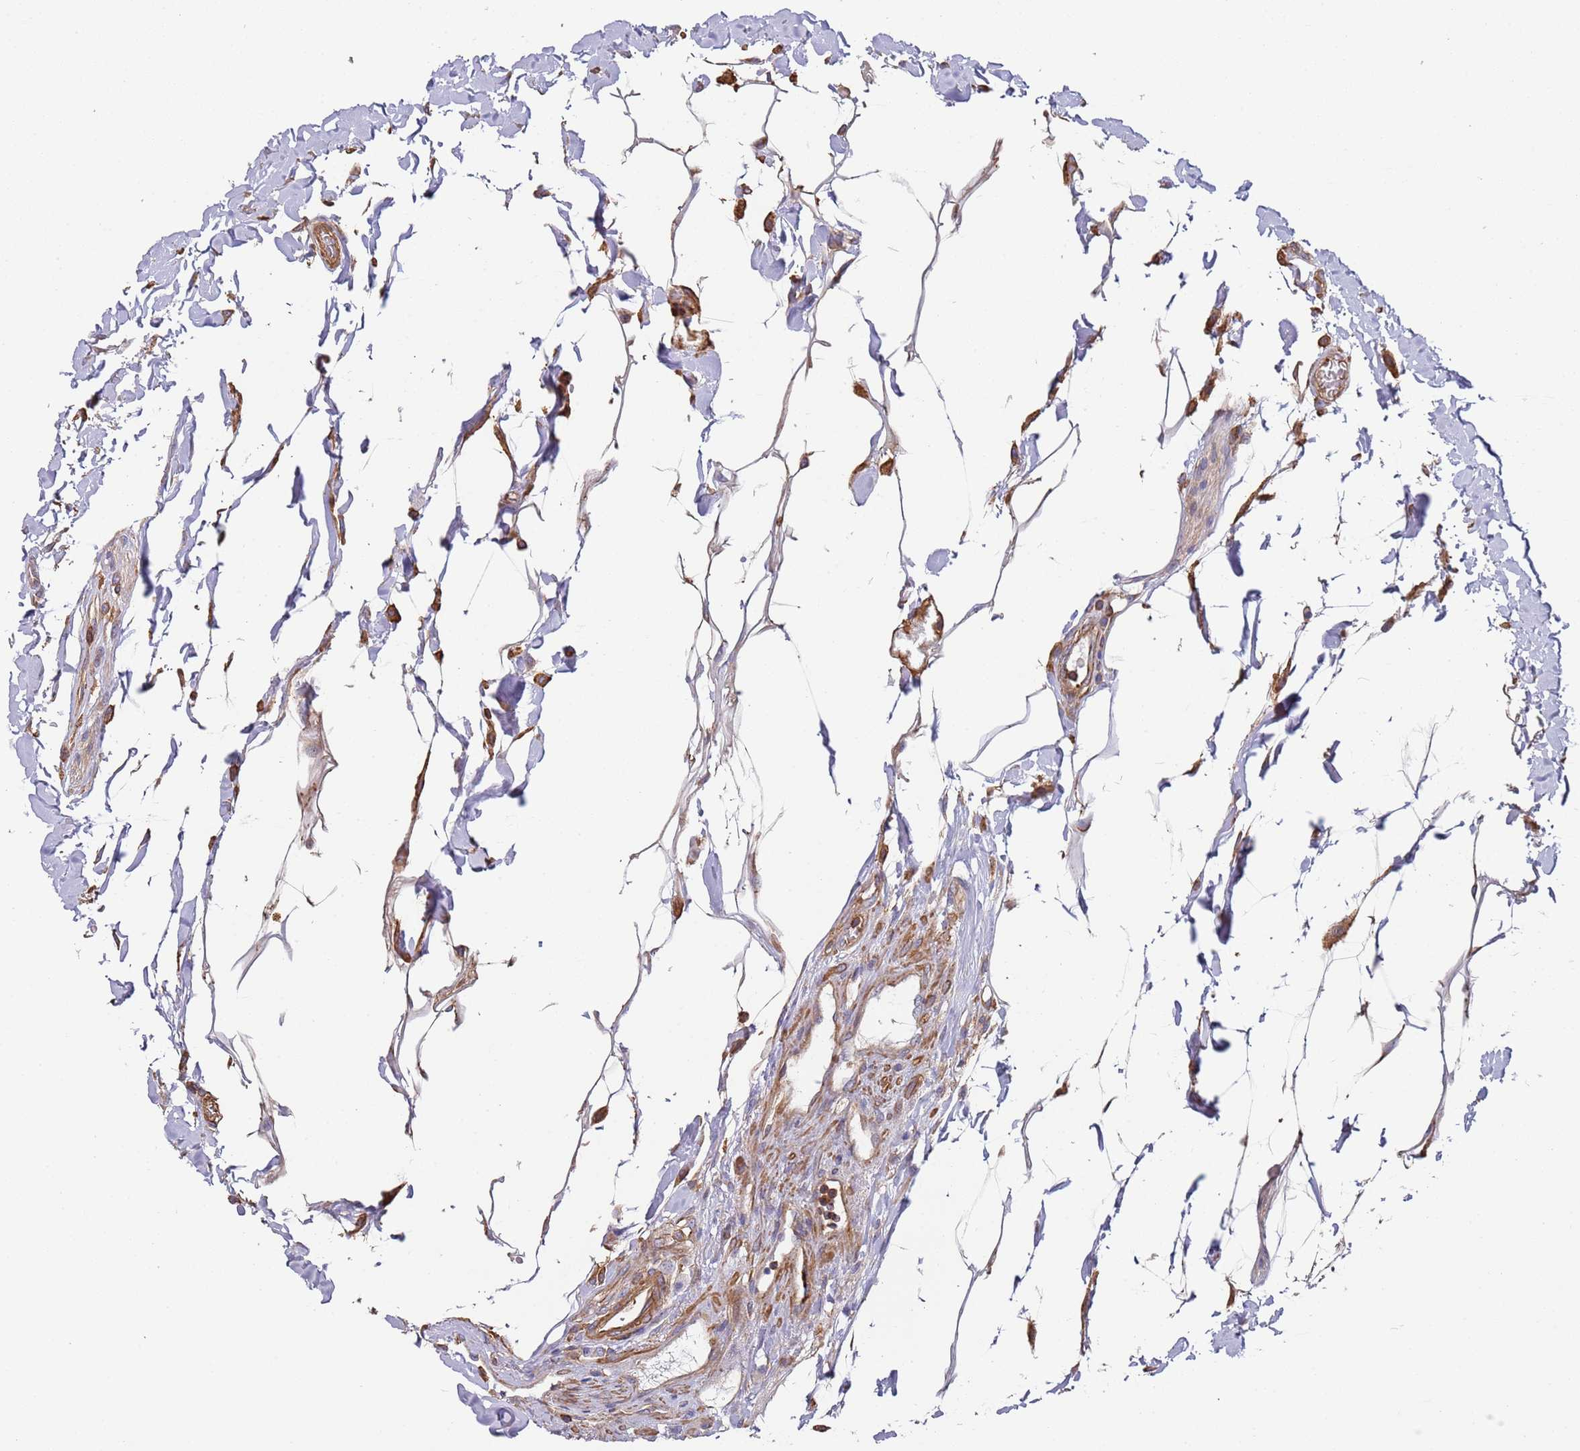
{"staining": {"intensity": "moderate", "quantity": ">75%", "location": "cytoplasmic/membranous"}, "tissue": "colon", "cell_type": "Endothelial cells", "image_type": "normal", "snomed": [{"axis": "morphology", "description": "Normal tissue, NOS"}, {"axis": "topography", "description": "Colon"}], "caption": "Protein expression analysis of benign colon displays moderate cytoplasmic/membranous positivity in approximately >75% of endothelial cells. The staining was performed using DAB (3,3'-diaminobenzidine) to visualize the protein expression in brown, while the nuclei were stained in blue with hematoxylin (Magnification: 20x).", "gene": "CYP2U1", "patient": {"sex": "female", "age": 79}}